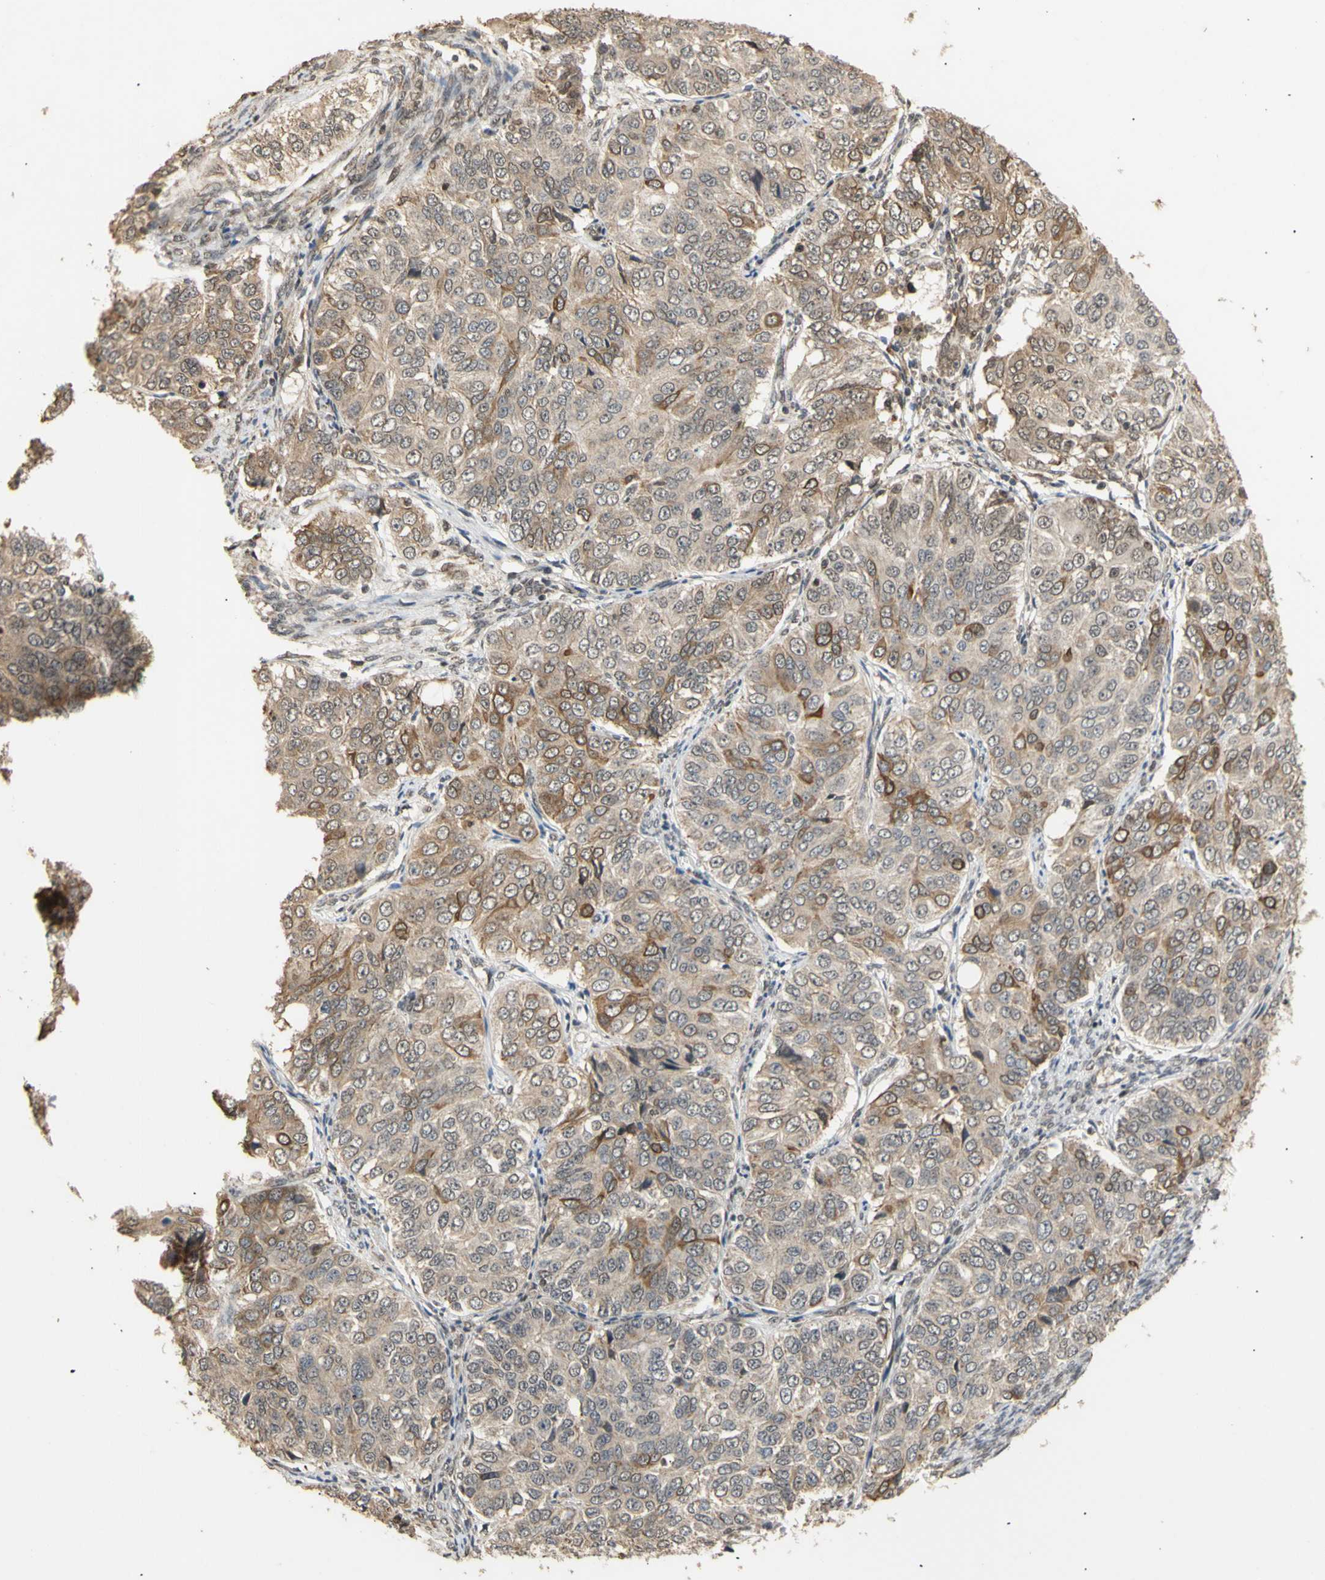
{"staining": {"intensity": "weak", "quantity": ">75%", "location": "cytoplasmic/membranous"}, "tissue": "ovarian cancer", "cell_type": "Tumor cells", "image_type": "cancer", "snomed": [{"axis": "morphology", "description": "Carcinoma, endometroid"}, {"axis": "topography", "description": "Ovary"}], "caption": "Brown immunohistochemical staining in human endometroid carcinoma (ovarian) displays weak cytoplasmic/membranous expression in approximately >75% of tumor cells.", "gene": "GTF2E2", "patient": {"sex": "female", "age": 51}}